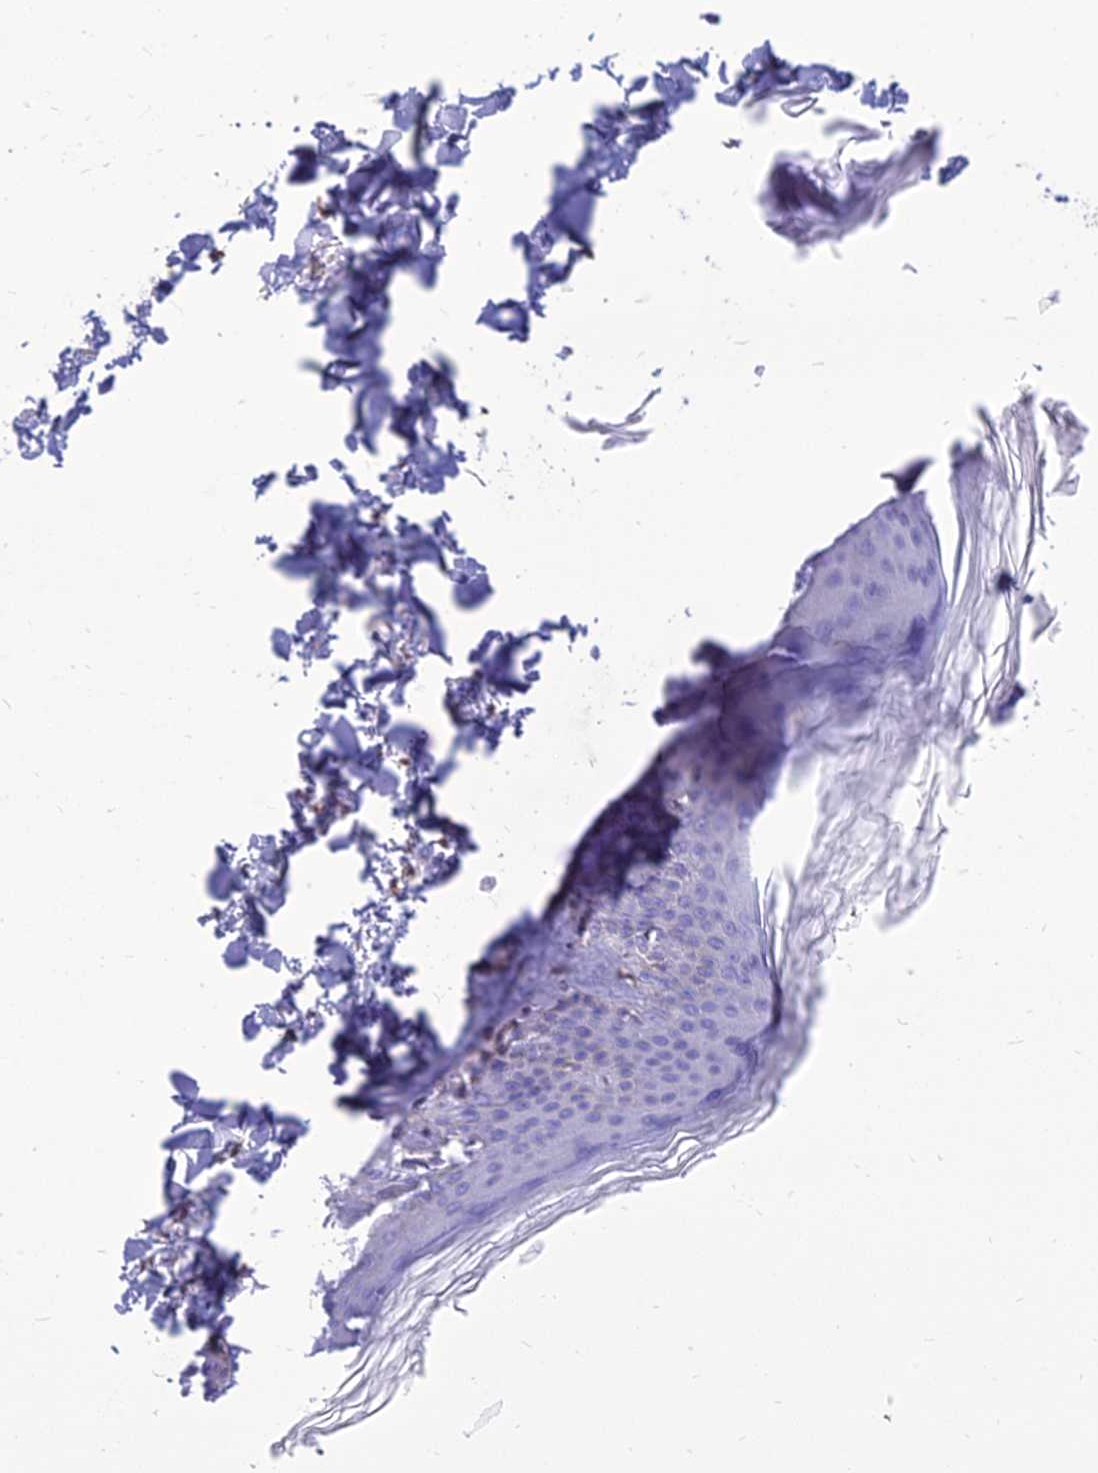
{"staining": {"intensity": "moderate", "quantity": "25%-75%", "location": "cytoplasmic/membranous"}, "tissue": "skin", "cell_type": "Fibroblasts", "image_type": "normal", "snomed": [{"axis": "morphology", "description": "Normal tissue, NOS"}, {"axis": "topography", "description": "Skin"}], "caption": "Protein analysis of unremarkable skin reveals moderate cytoplasmic/membranous staining in about 25%-75% of fibroblasts.", "gene": "PSMD11", "patient": {"sex": "female", "age": 27}}